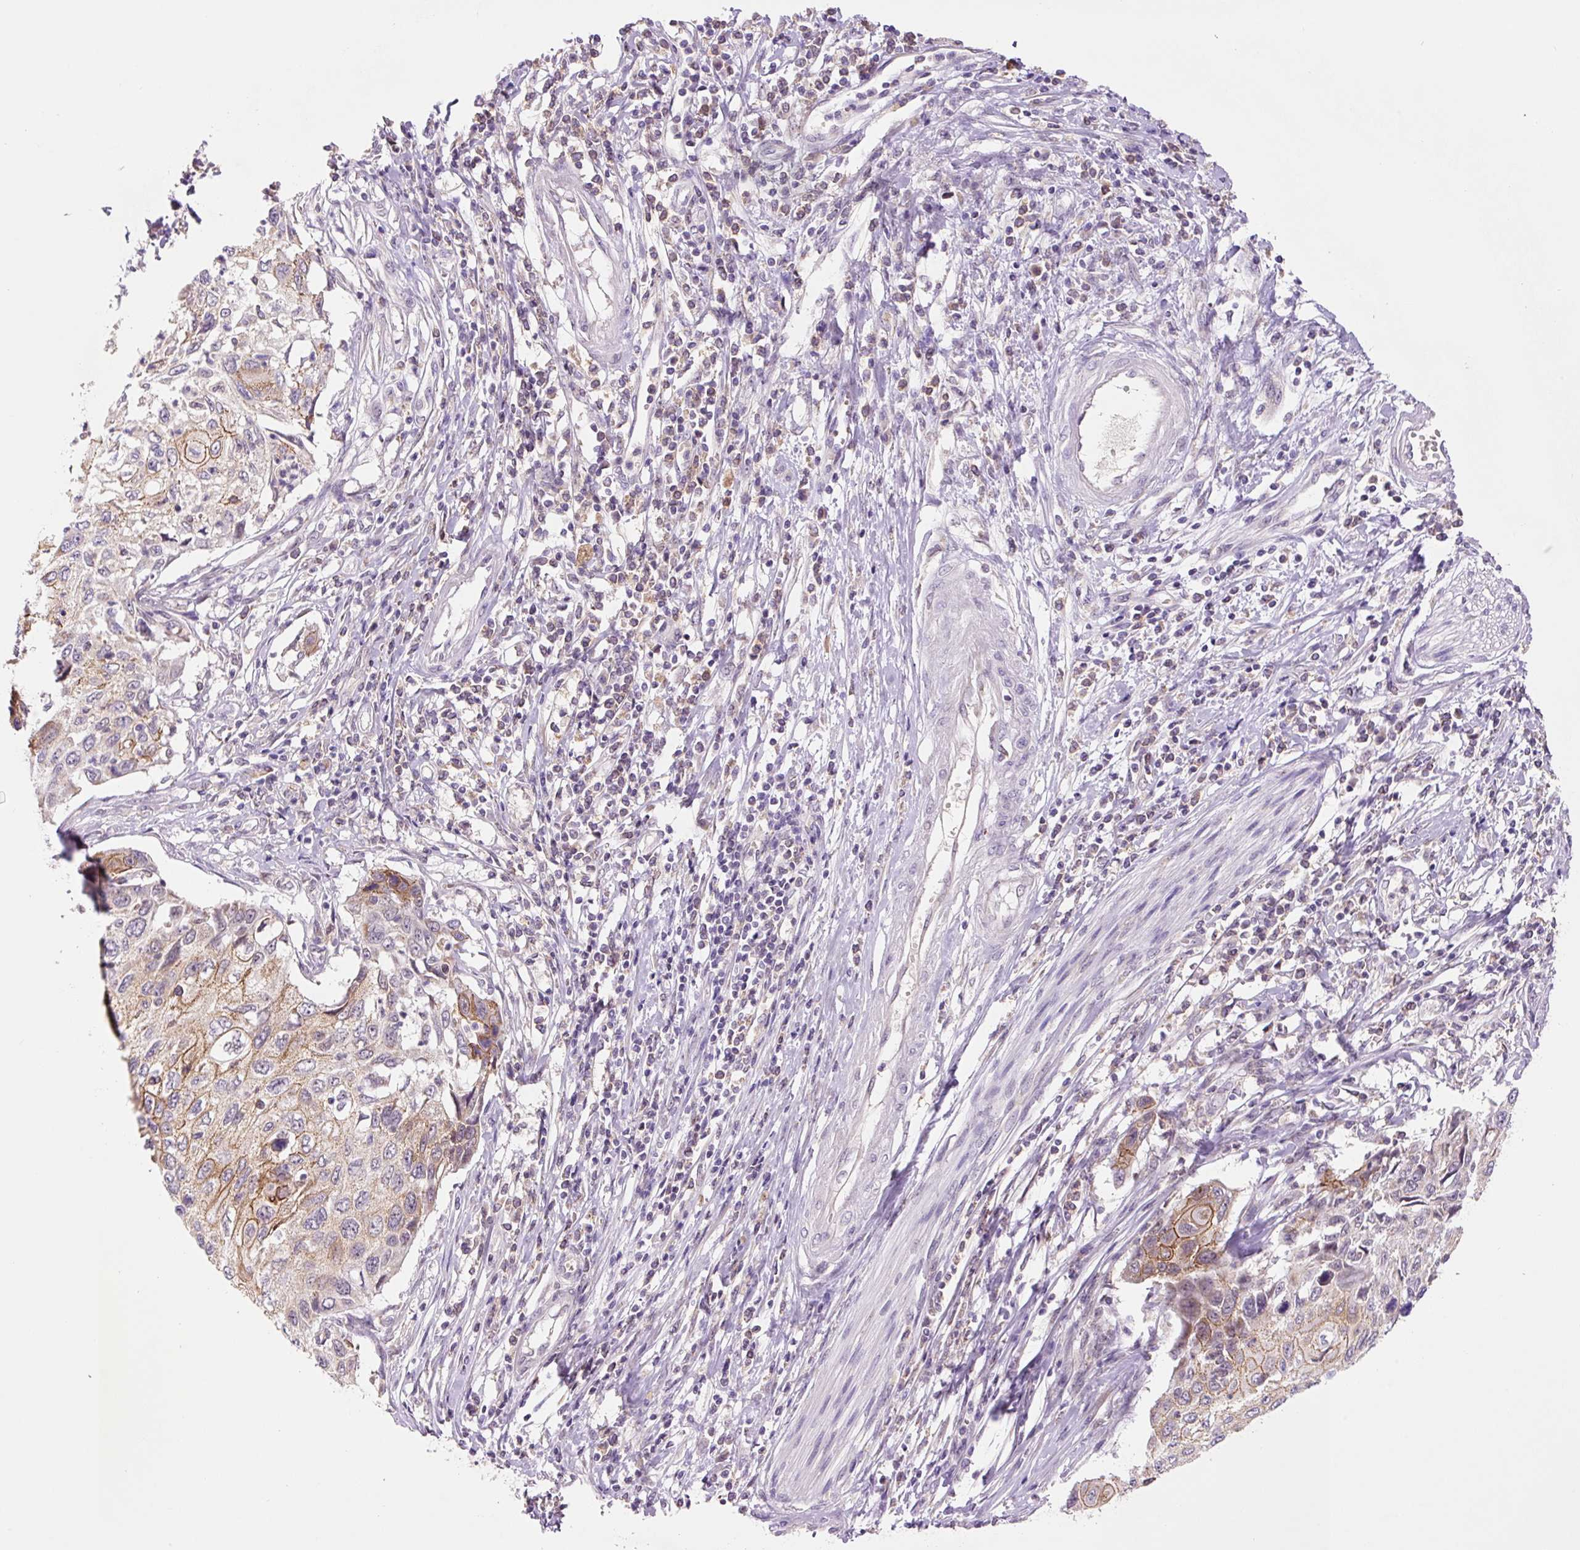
{"staining": {"intensity": "moderate", "quantity": "25%-75%", "location": "cytoplasmic/membranous"}, "tissue": "cervical cancer", "cell_type": "Tumor cells", "image_type": "cancer", "snomed": [{"axis": "morphology", "description": "Squamous cell carcinoma, NOS"}, {"axis": "topography", "description": "Cervix"}], "caption": "High-magnification brightfield microscopy of cervical cancer (squamous cell carcinoma) stained with DAB (brown) and counterstained with hematoxylin (blue). tumor cells exhibit moderate cytoplasmic/membranous staining is appreciated in about25%-75% of cells. (brown staining indicates protein expression, while blue staining denotes nuclei).", "gene": "PCK2", "patient": {"sex": "female", "age": 70}}